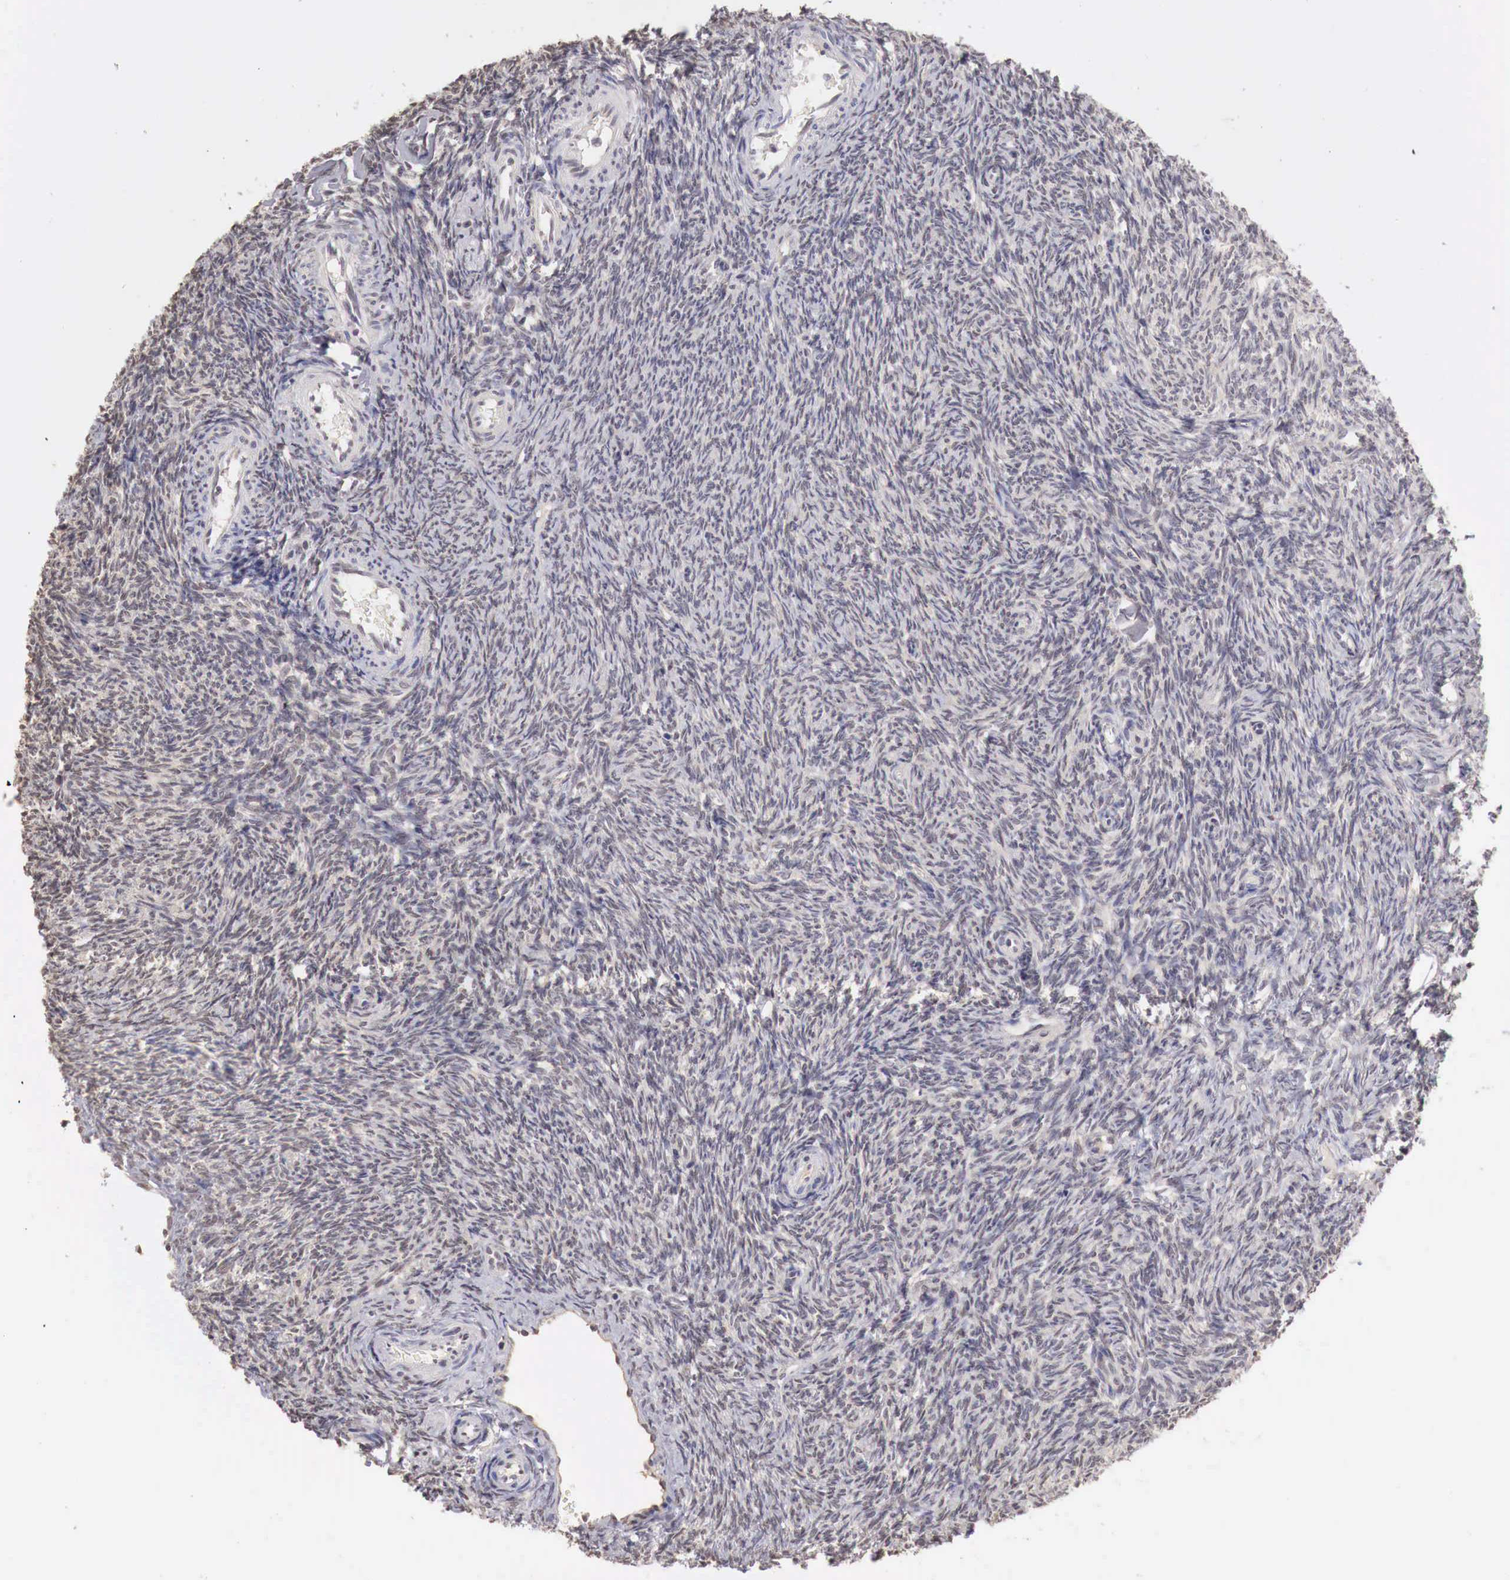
{"staining": {"intensity": "negative", "quantity": "none", "location": "none"}, "tissue": "ovary", "cell_type": "Ovarian stroma cells", "image_type": "normal", "snomed": [{"axis": "morphology", "description": "Normal tissue, NOS"}, {"axis": "topography", "description": "Ovary"}], "caption": "Ovarian stroma cells are negative for protein expression in normal human ovary. (Immunohistochemistry, brightfield microscopy, high magnification).", "gene": "UBA1", "patient": {"sex": "female", "age": 32}}